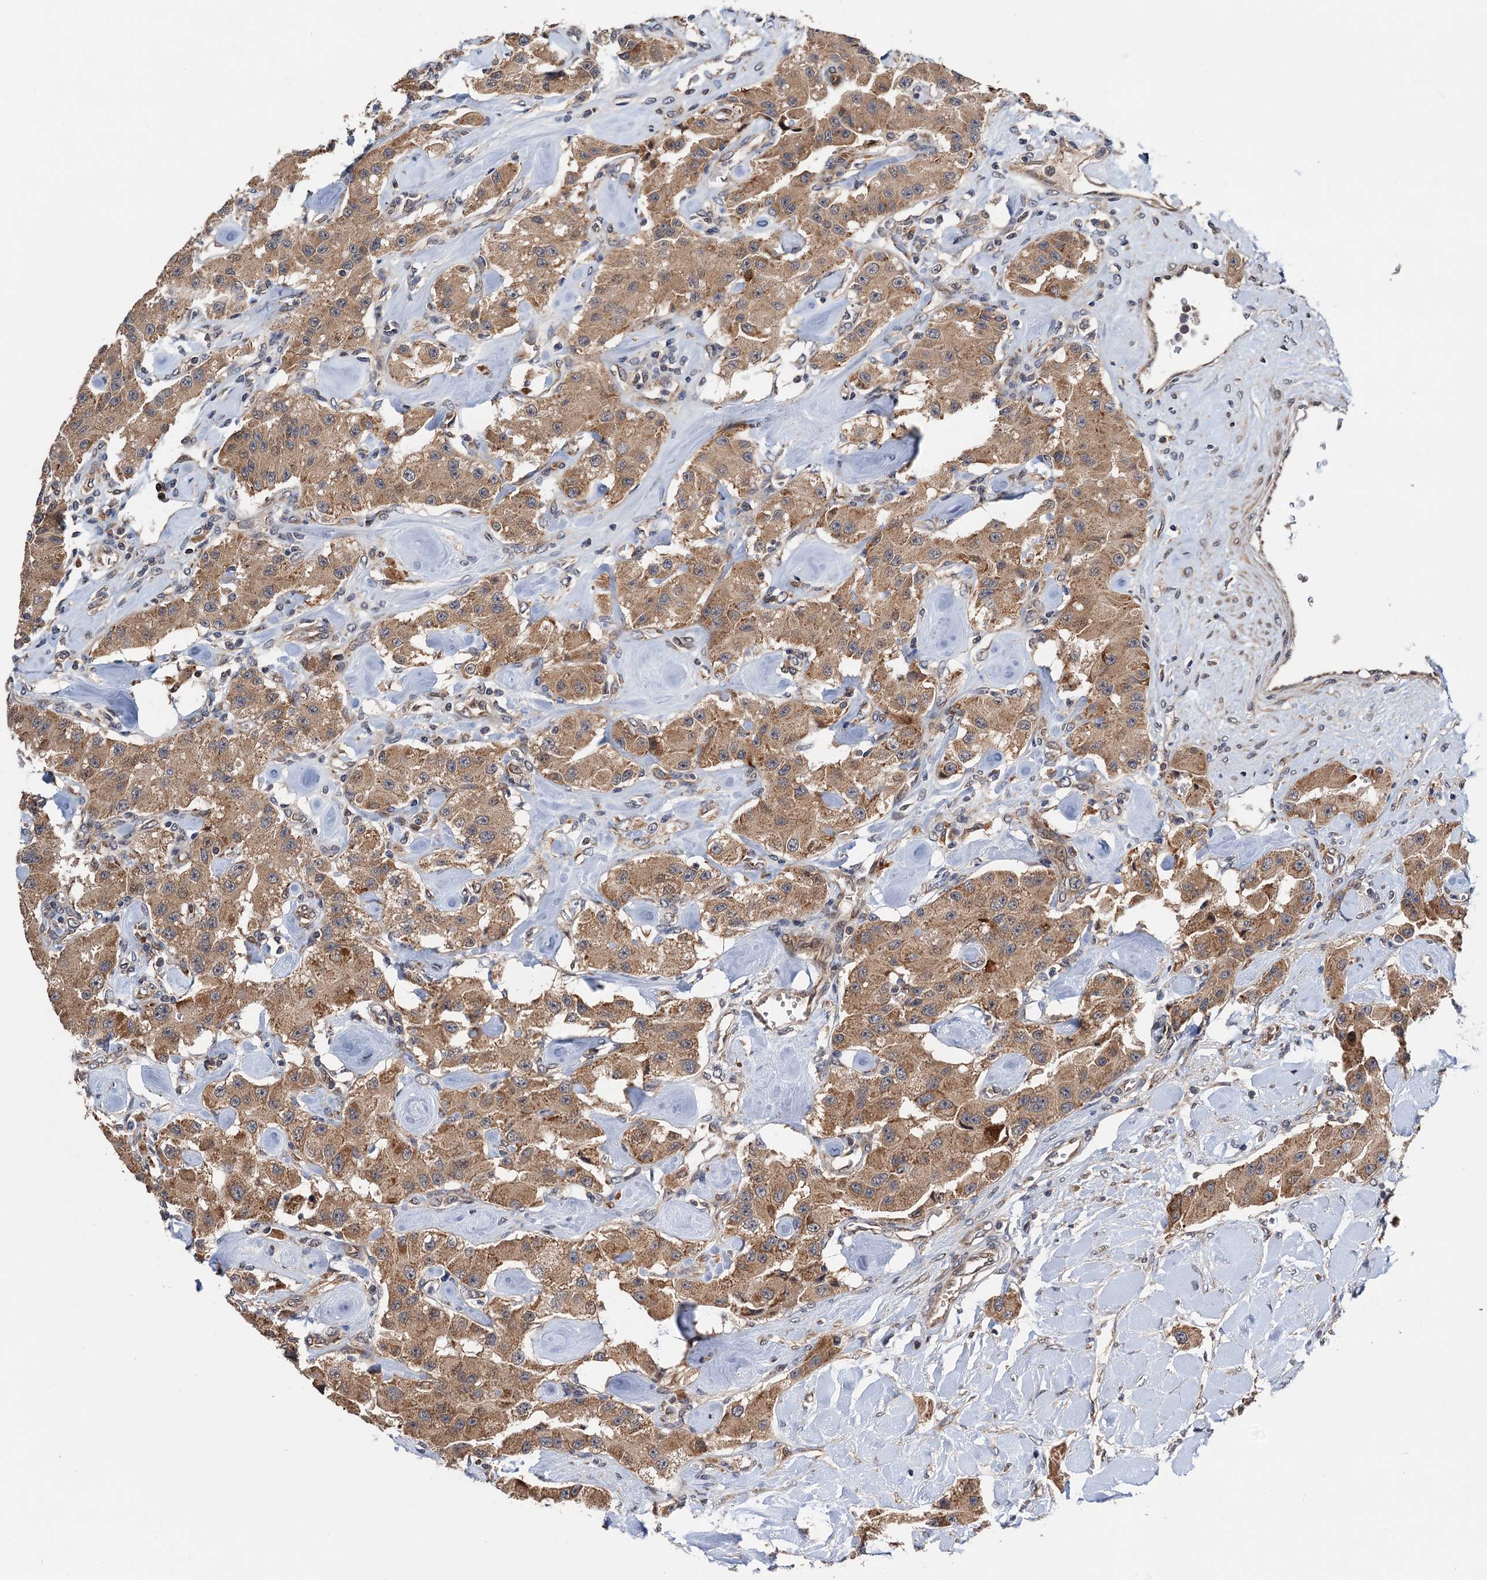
{"staining": {"intensity": "moderate", "quantity": ">75%", "location": "cytoplasmic/membranous"}, "tissue": "carcinoid", "cell_type": "Tumor cells", "image_type": "cancer", "snomed": [{"axis": "morphology", "description": "Carcinoid, malignant, NOS"}, {"axis": "topography", "description": "Pancreas"}], "caption": "Brown immunohistochemical staining in carcinoid shows moderate cytoplasmic/membranous positivity in approximately >75% of tumor cells.", "gene": "NAA16", "patient": {"sex": "male", "age": 41}}